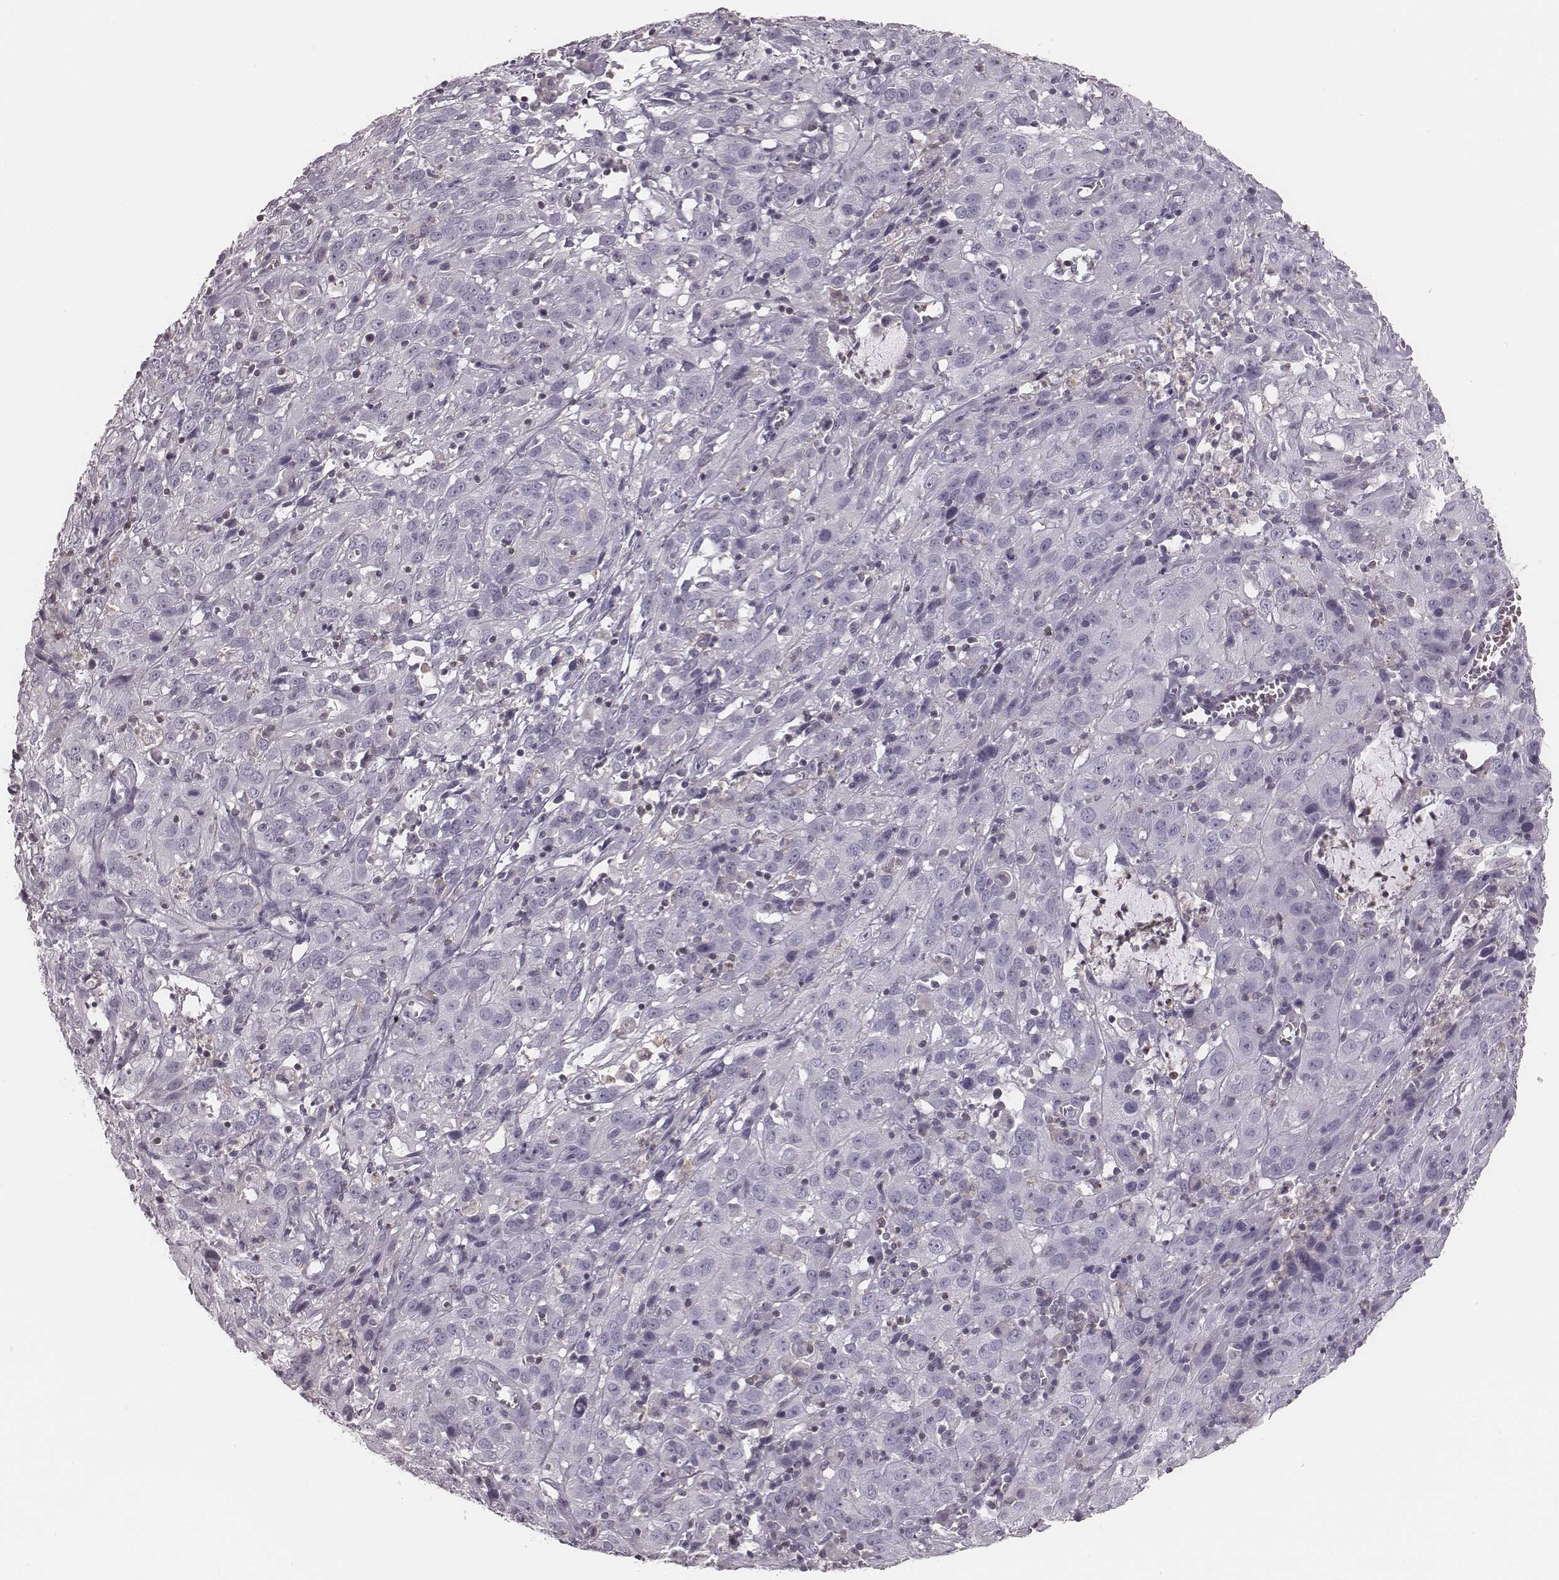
{"staining": {"intensity": "negative", "quantity": "none", "location": "none"}, "tissue": "cervical cancer", "cell_type": "Tumor cells", "image_type": "cancer", "snomed": [{"axis": "morphology", "description": "Squamous cell carcinoma, NOS"}, {"axis": "topography", "description": "Cervix"}], "caption": "DAB immunohistochemical staining of human cervical cancer exhibits no significant expression in tumor cells. (Immunohistochemistry (ihc), brightfield microscopy, high magnification).", "gene": "ZNF365", "patient": {"sex": "female", "age": 32}}